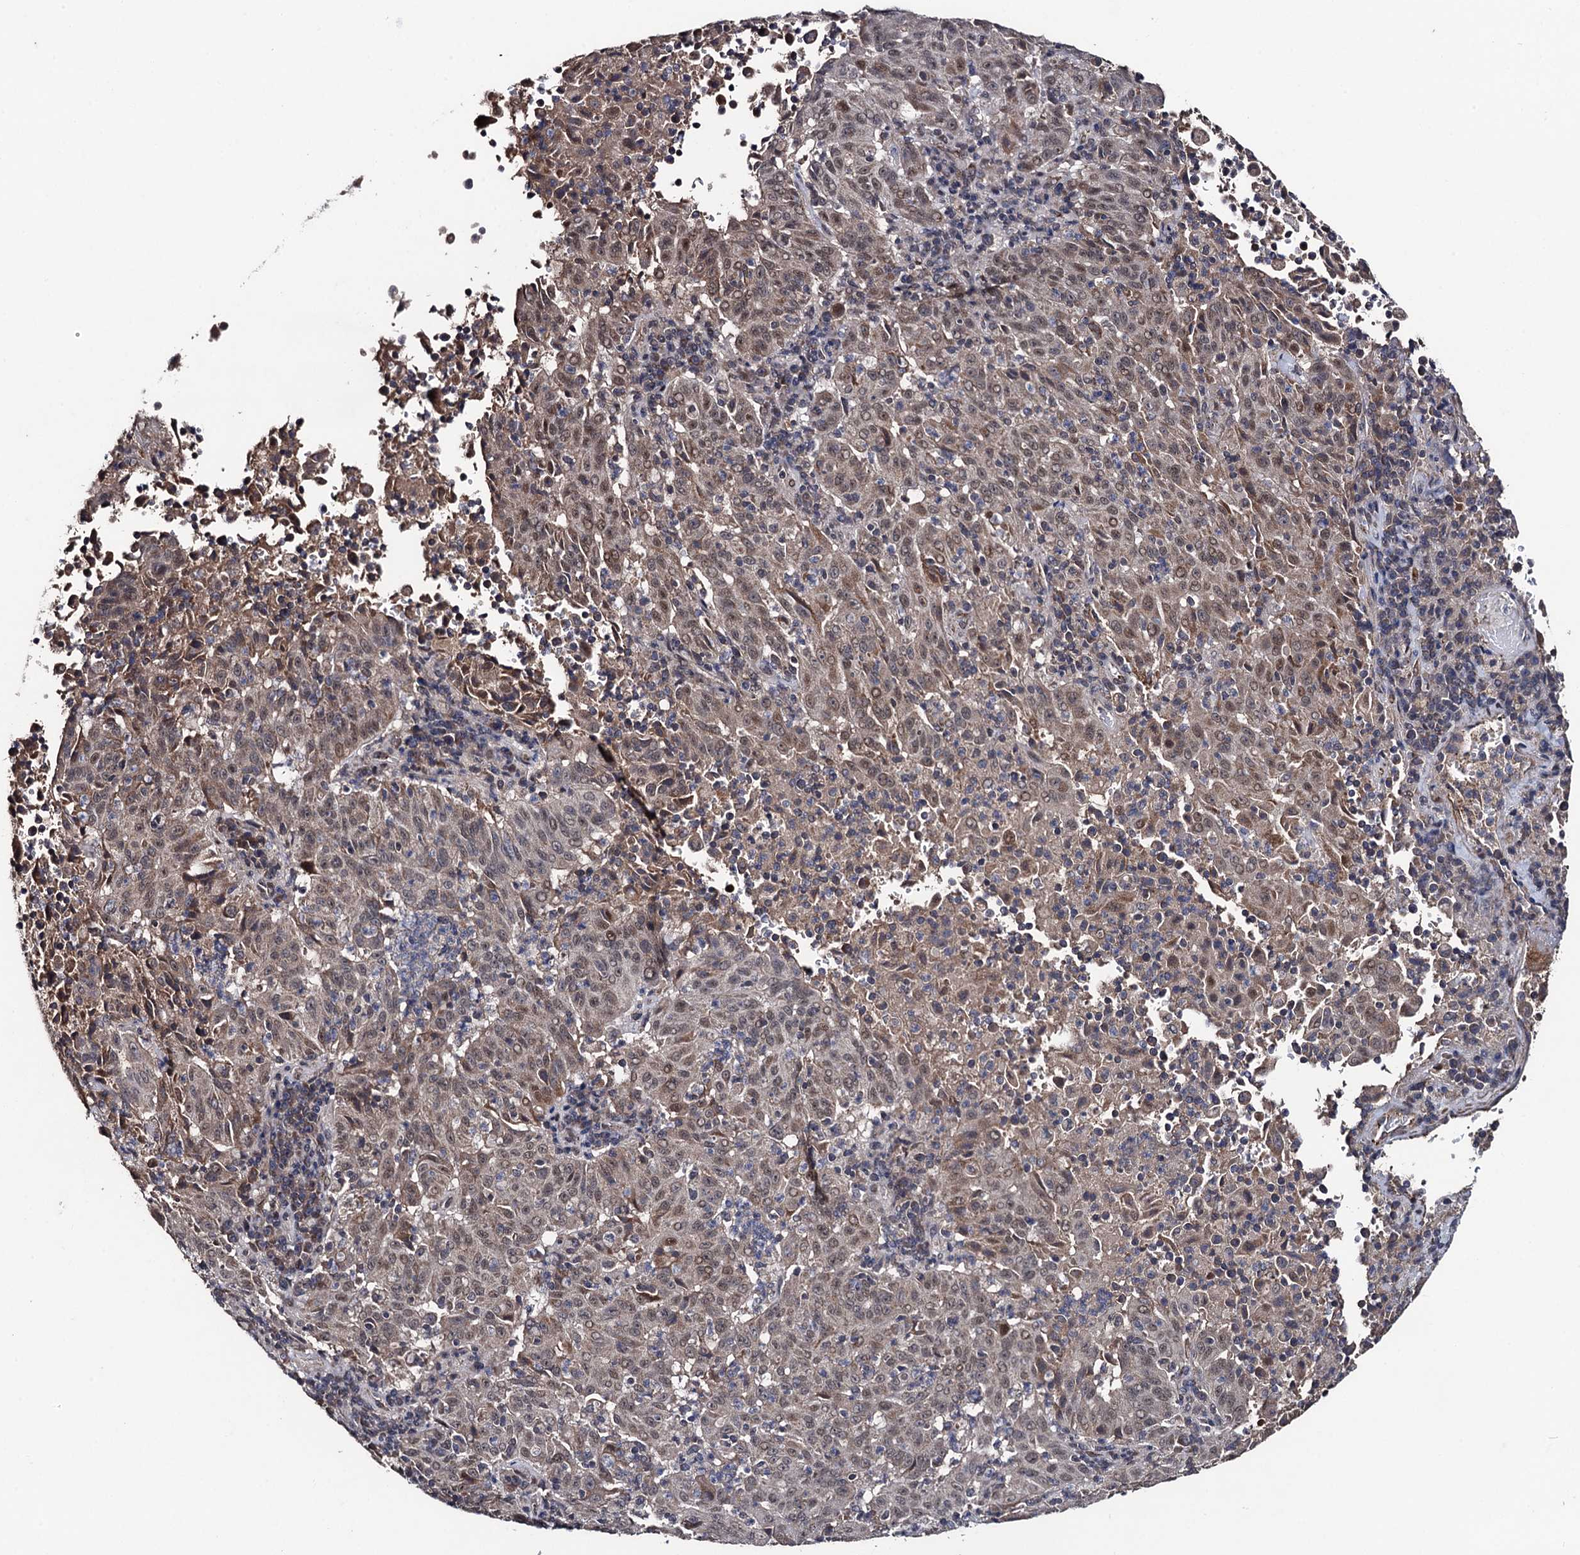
{"staining": {"intensity": "weak", "quantity": ">75%", "location": "cytoplasmic/membranous,nuclear"}, "tissue": "pancreatic cancer", "cell_type": "Tumor cells", "image_type": "cancer", "snomed": [{"axis": "morphology", "description": "Adenocarcinoma, NOS"}, {"axis": "topography", "description": "Pancreas"}], "caption": "There is low levels of weak cytoplasmic/membranous and nuclear expression in tumor cells of pancreatic adenocarcinoma, as demonstrated by immunohistochemical staining (brown color).", "gene": "PPTC7", "patient": {"sex": "male", "age": 63}}